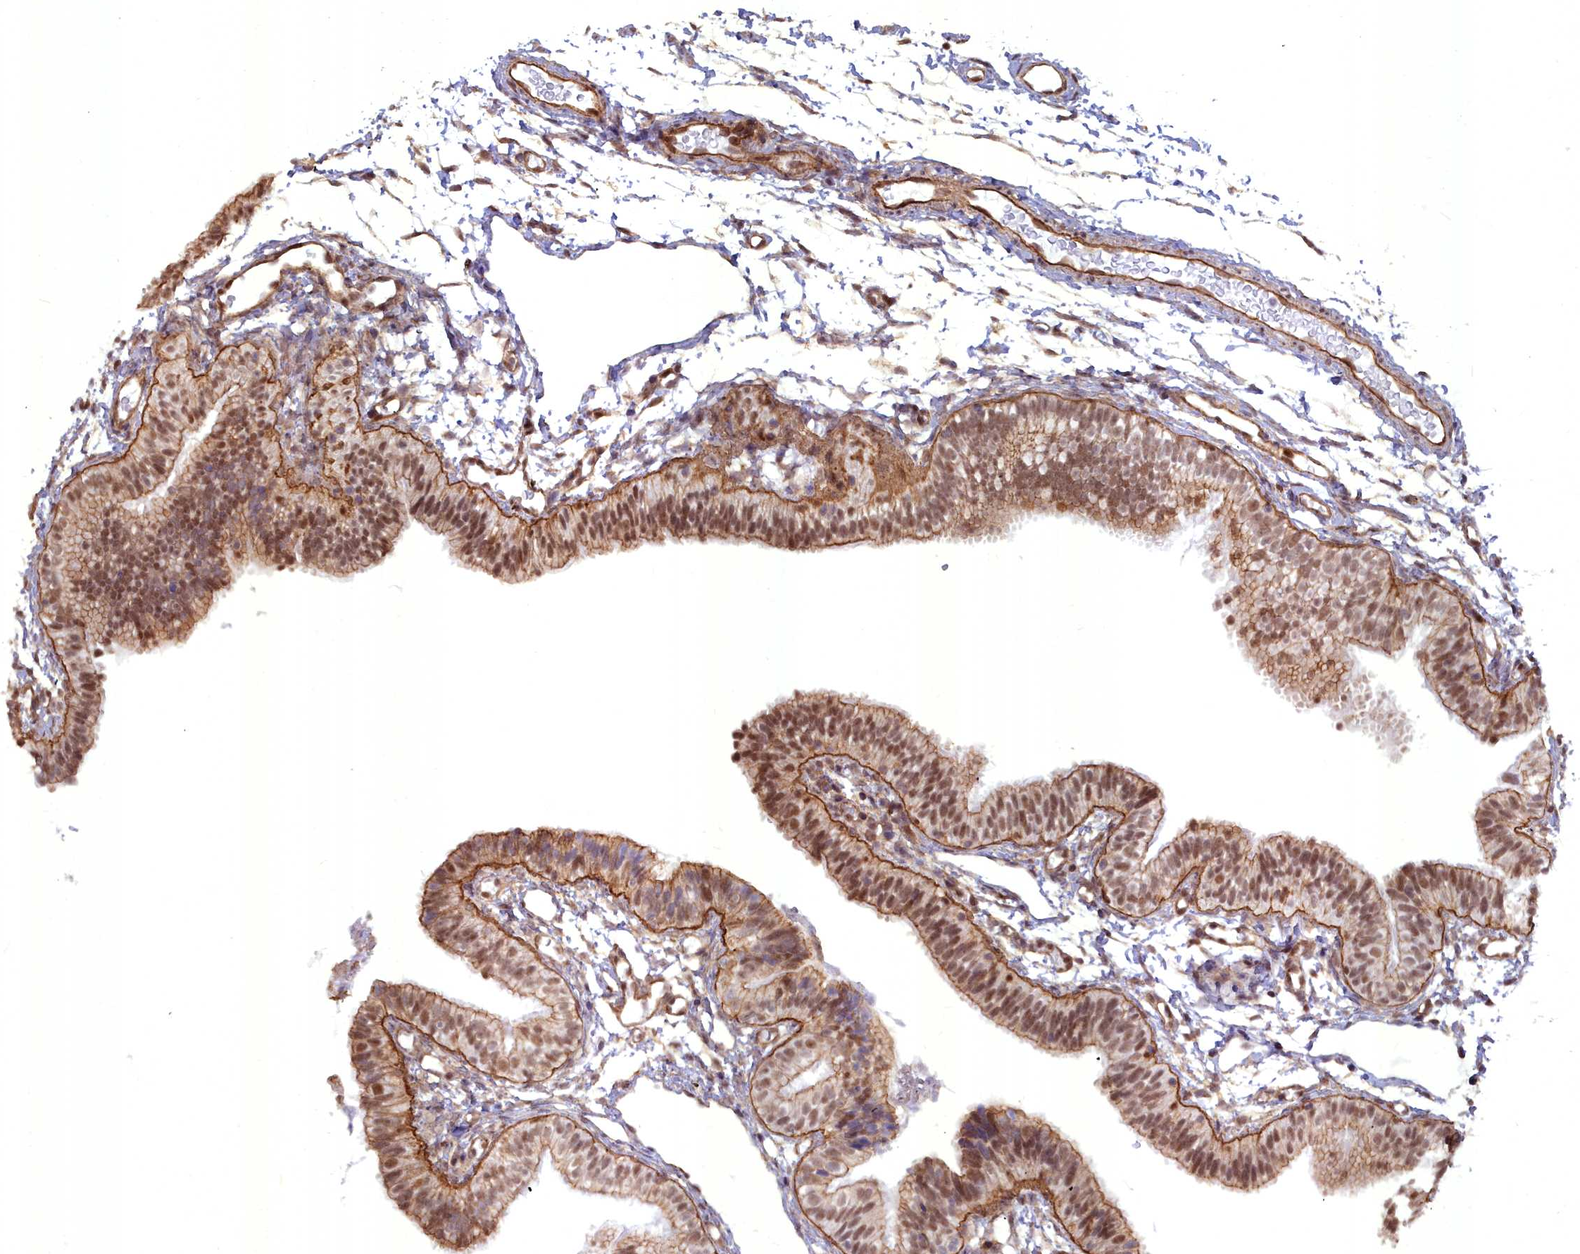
{"staining": {"intensity": "moderate", "quantity": ">75%", "location": "cytoplasmic/membranous,nuclear"}, "tissue": "fallopian tube", "cell_type": "Glandular cells", "image_type": "normal", "snomed": [{"axis": "morphology", "description": "Normal tissue, NOS"}, {"axis": "topography", "description": "Fallopian tube"}], "caption": "The image shows immunohistochemical staining of benign fallopian tube. There is moderate cytoplasmic/membranous,nuclear positivity is seen in approximately >75% of glandular cells.", "gene": "YJU2", "patient": {"sex": "female", "age": 35}}